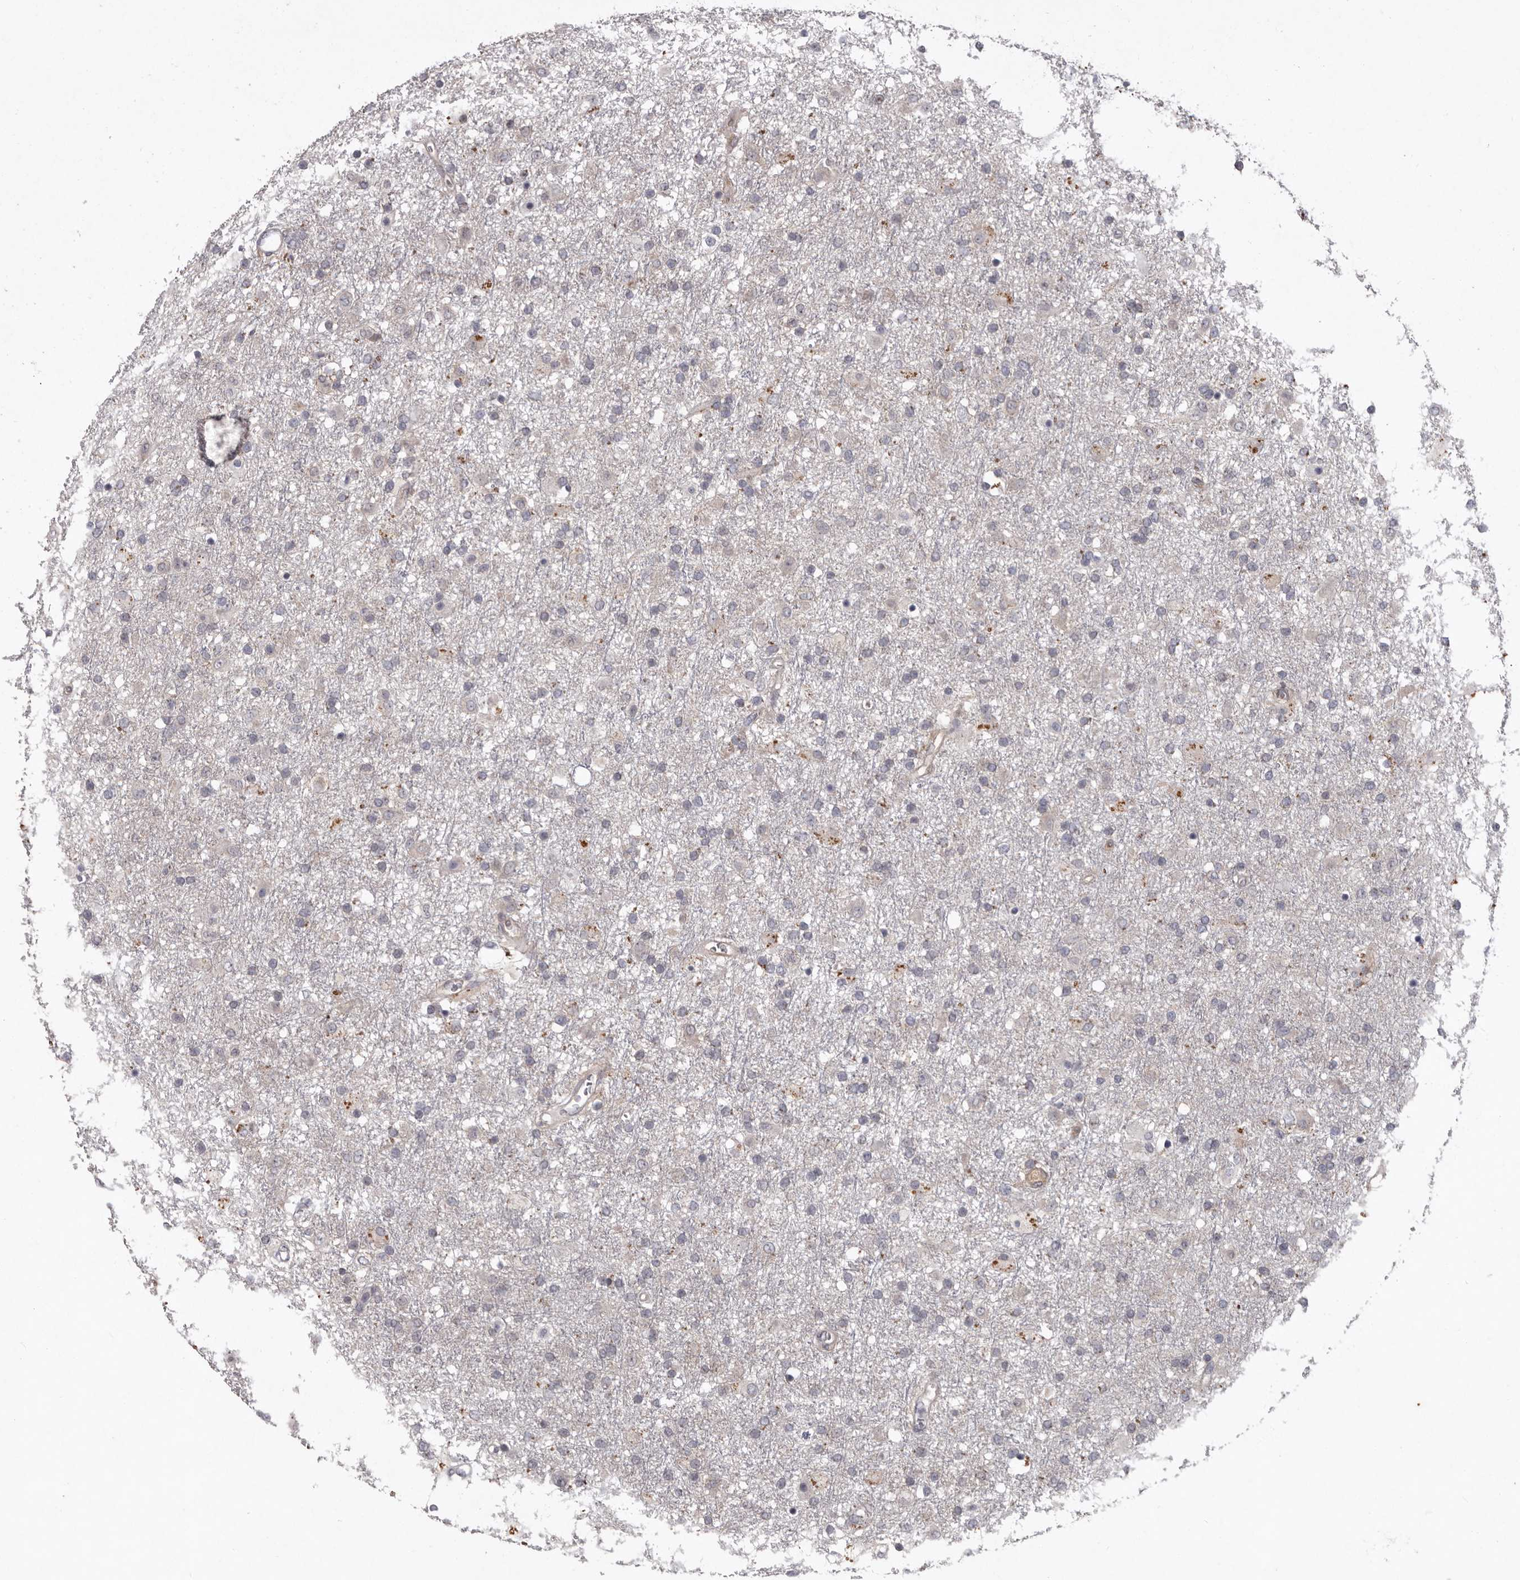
{"staining": {"intensity": "negative", "quantity": "none", "location": "none"}, "tissue": "glioma", "cell_type": "Tumor cells", "image_type": "cancer", "snomed": [{"axis": "morphology", "description": "Glioma, malignant, Low grade"}, {"axis": "topography", "description": "Brain"}], "caption": "An immunohistochemistry micrograph of glioma is shown. There is no staining in tumor cells of glioma.", "gene": "CDCA8", "patient": {"sex": "male", "age": 65}}